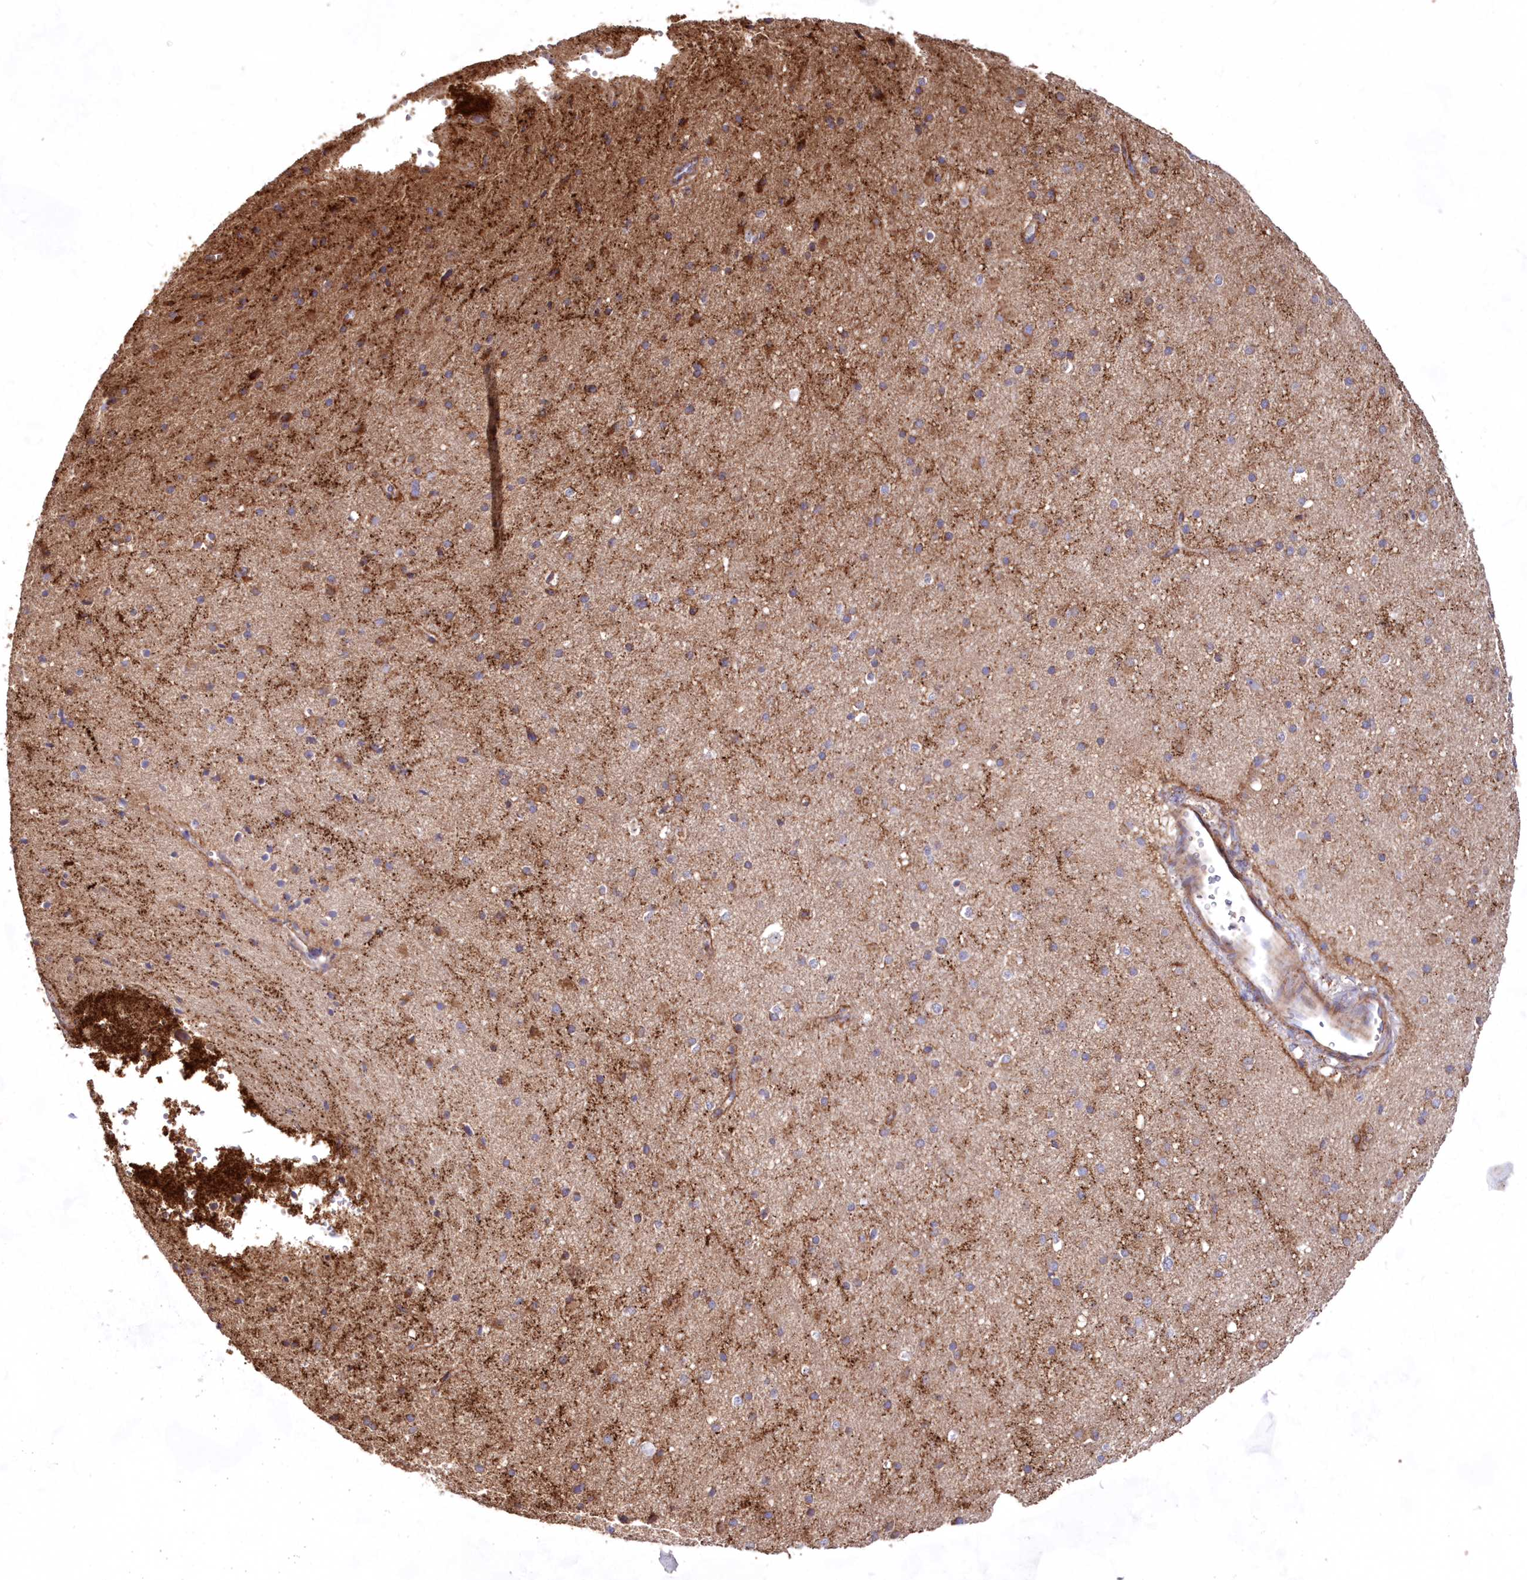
{"staining": {"intensity": "negative", "quantity": "none", "location": "none"}, "tissue": "cerebral cortex", "cell_type": "Endothelial cells", "image_type": "normal", "snomed": [{"axis": "morphology", "description": "Normal tissue, NOS"}, {"axis": "morphology", "description": "Developmental malformation"}, {"axis": "topography", "description": "Cerebral cortex"}], "caption": "Image shows no significant protein staining in endothelial cells of unremarkable cerebral cortex.", "gene": "HADHB", "patient": {"sex": "female", "age": 30}}